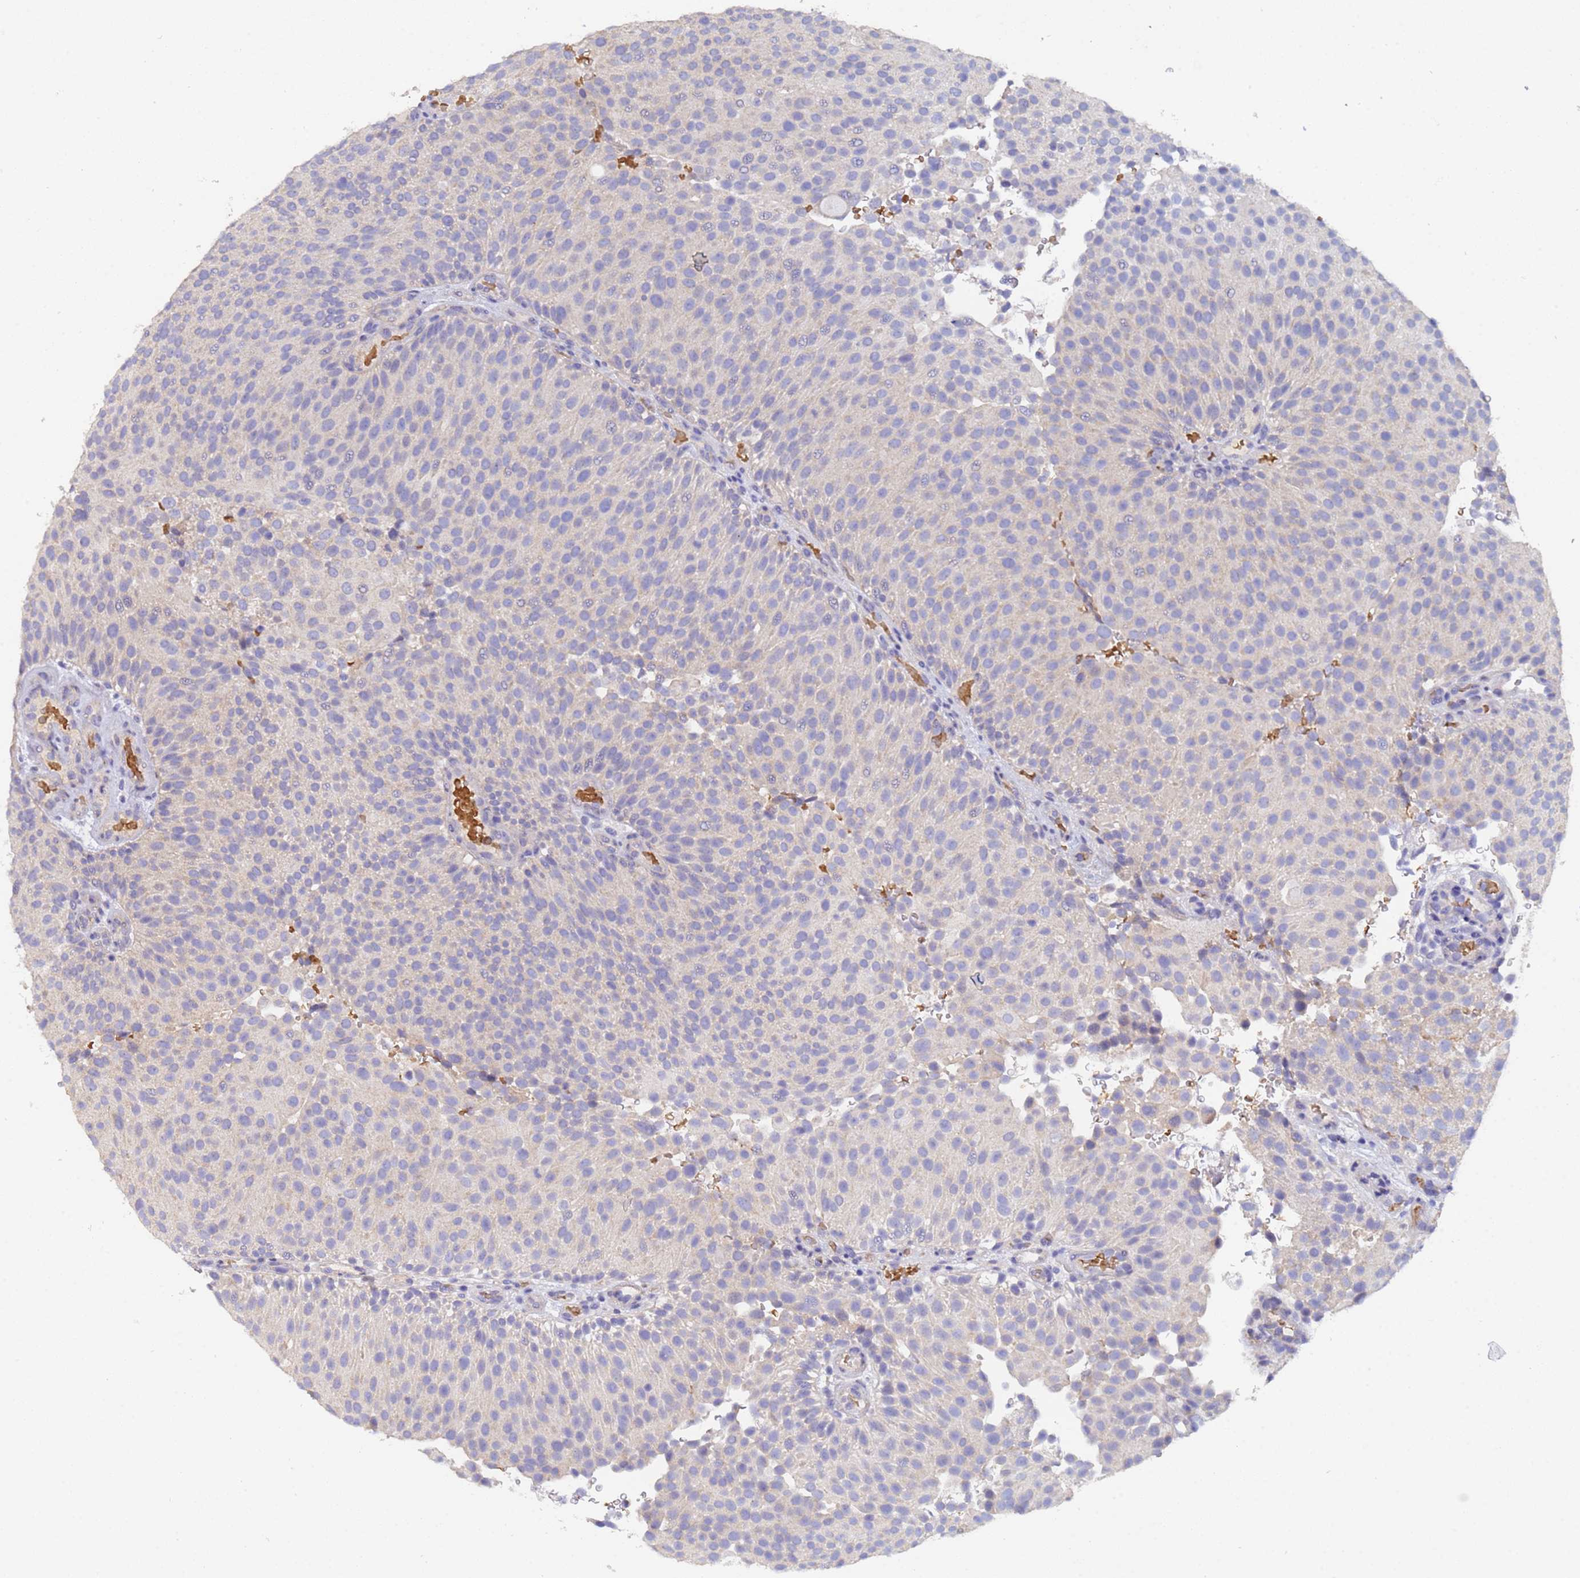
{"staining": {"intensity": "negative", "quantity": "none", "location": "none"}, "tissue": "urothelial cancer", "cell_type": "Tumor cells", "image_type": "cancer", "snomed": [{"axis": "morphology", "description": "Urothelial carcinoma, Low grade"}, {"axis": "topography", "description": "Urinary bladder"}], "caption": "Tumor cells are negative for protein expression in human urothelial cancer.", "gene": "IHO1", "patient": {"sex": "male", "age": 78}}